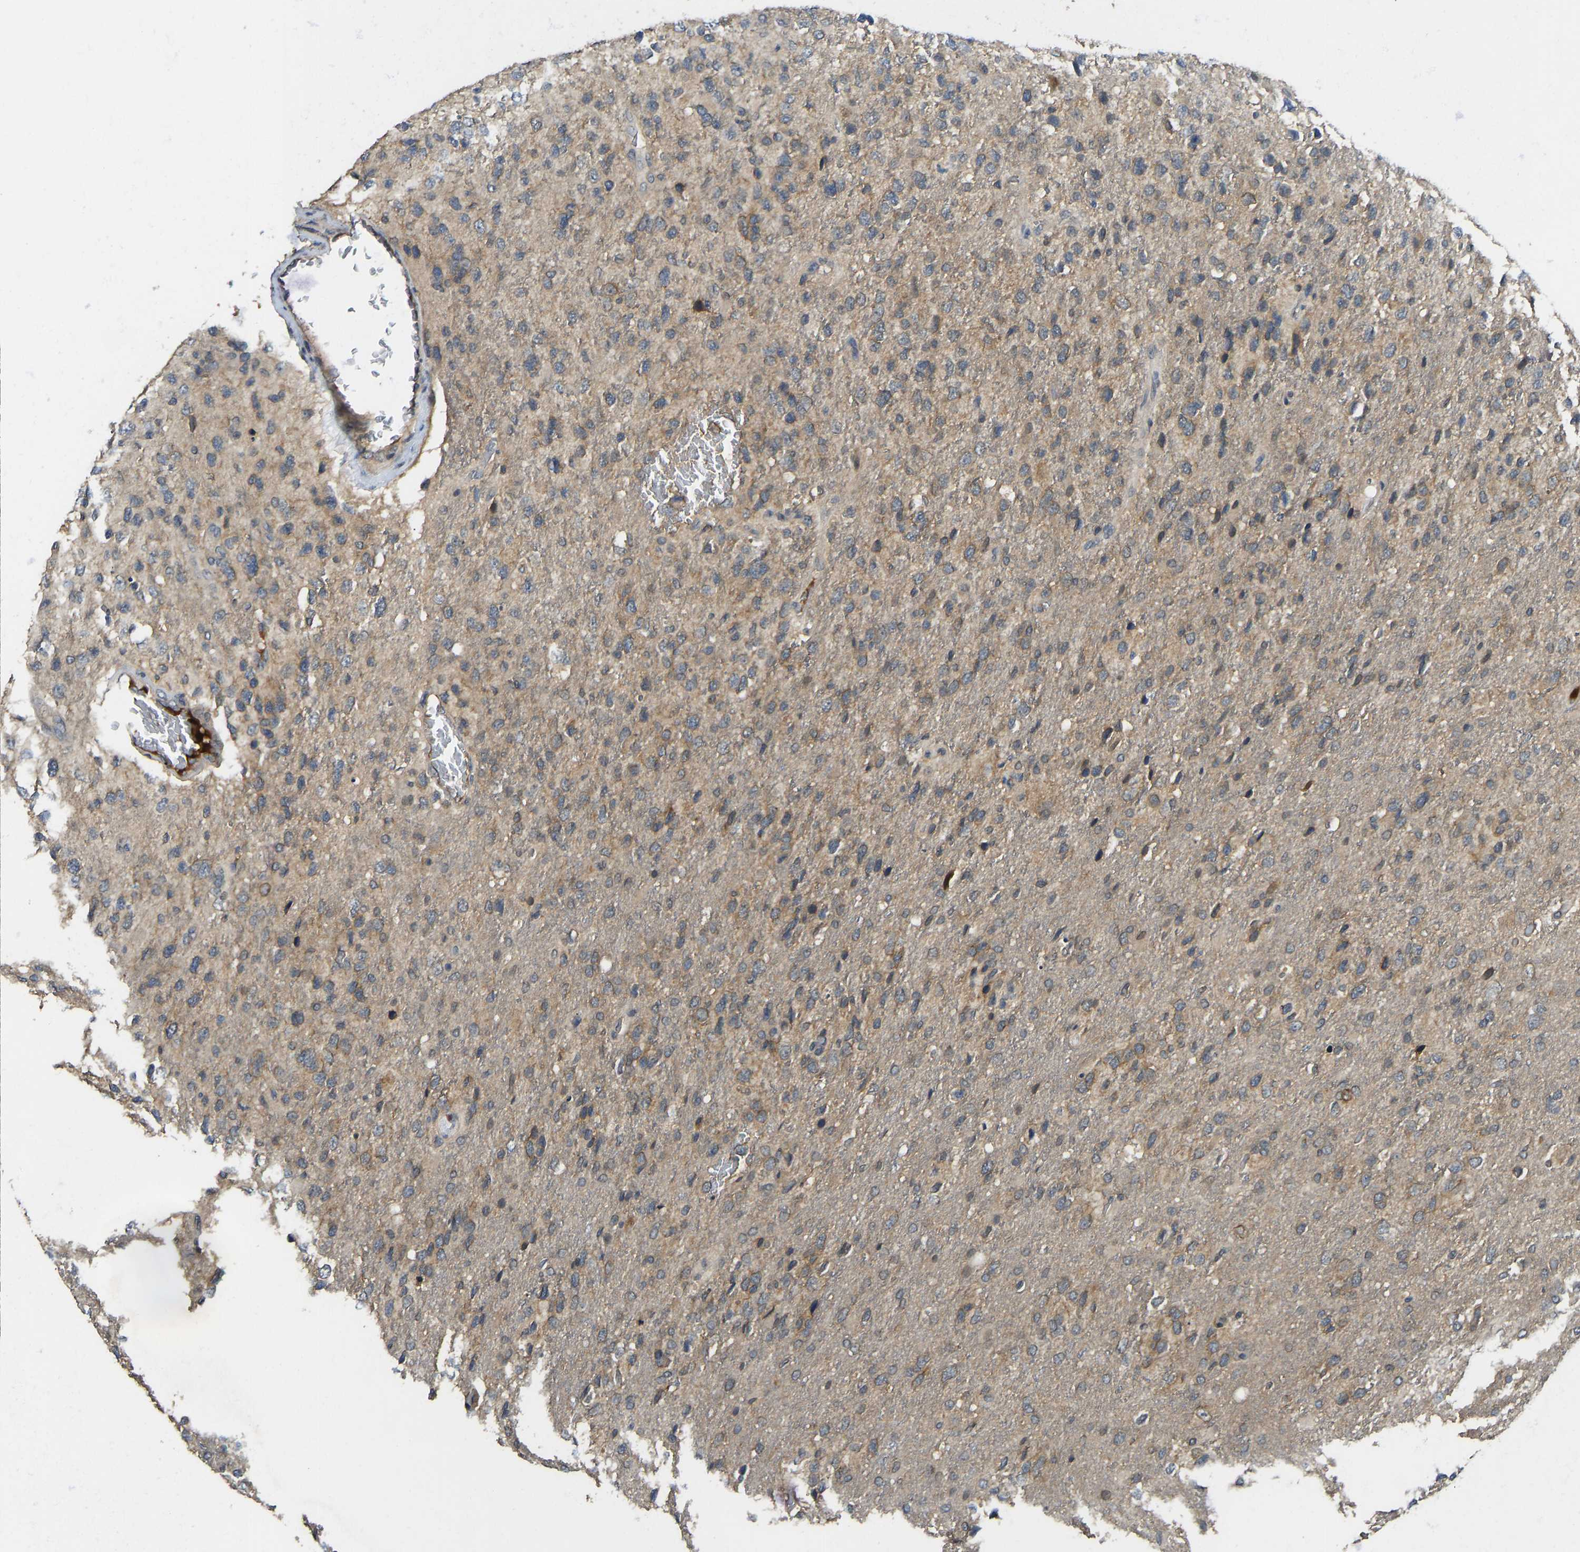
{"staining": {"intensity": "moderate", "quantity": ">75%", "location": "cytoplasmic/membranous"}, "tissue": "glioma", "cell_type": "Tumor cells", "image_type": "cancer", "snomed": [{"axis": "morphology", "description": "Glioma, malignant, High grade"}, {"axis": "topography", "description": "Brain"}], "caption": "Malignant glioma (high-grade) stained for a protein exhibits moderate cytoplasmic/membranous positivity in tumor cells.", "gene": "NDRG3", "patient": {"sex": "female", "age": 58}}